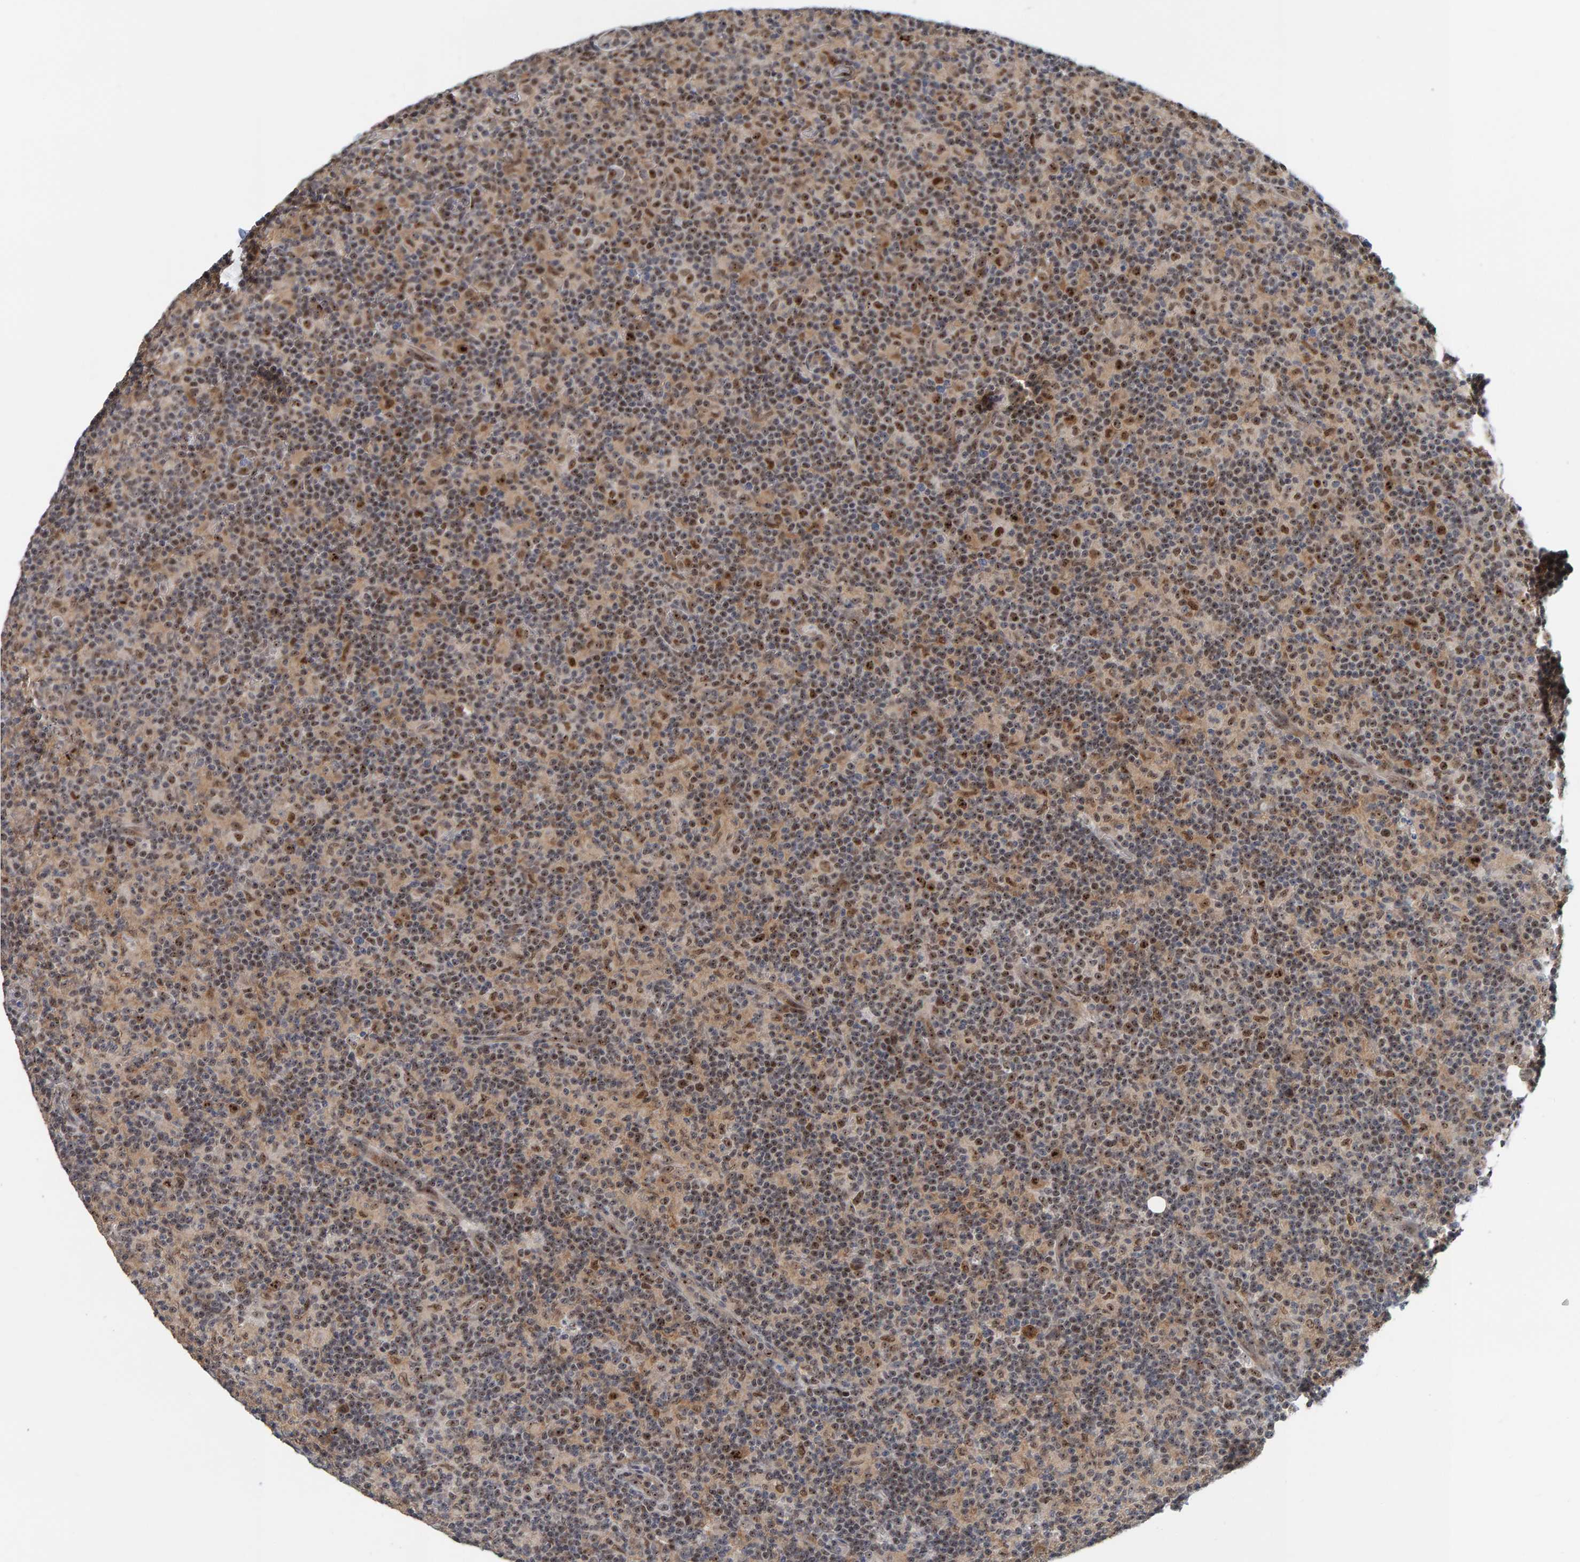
{"staining": {"intensity": "weak", "quantity": "25%-75%", "location": "cytoplasmic/membranous,nuclear"}, "tissue": "lymph node", "cell_type": "Germinal center cells", "image_type": "normal", "snomed": [{"axis": "morphology", "description": "Normal tissue, NOS"}, {"axis": "morphology", "description": "Inflammation, NOS"}, {"axis": "topography", "description": "Lymph node"}], "caption": "The histopathology image reveals staining of benign lymph node, revealing weak cytoplasmic/membranous,nuclear protein staining (brown color) within germinal center cells.", "gene": "POLR1E", "patient": {"sex": "male", "age": 55}}